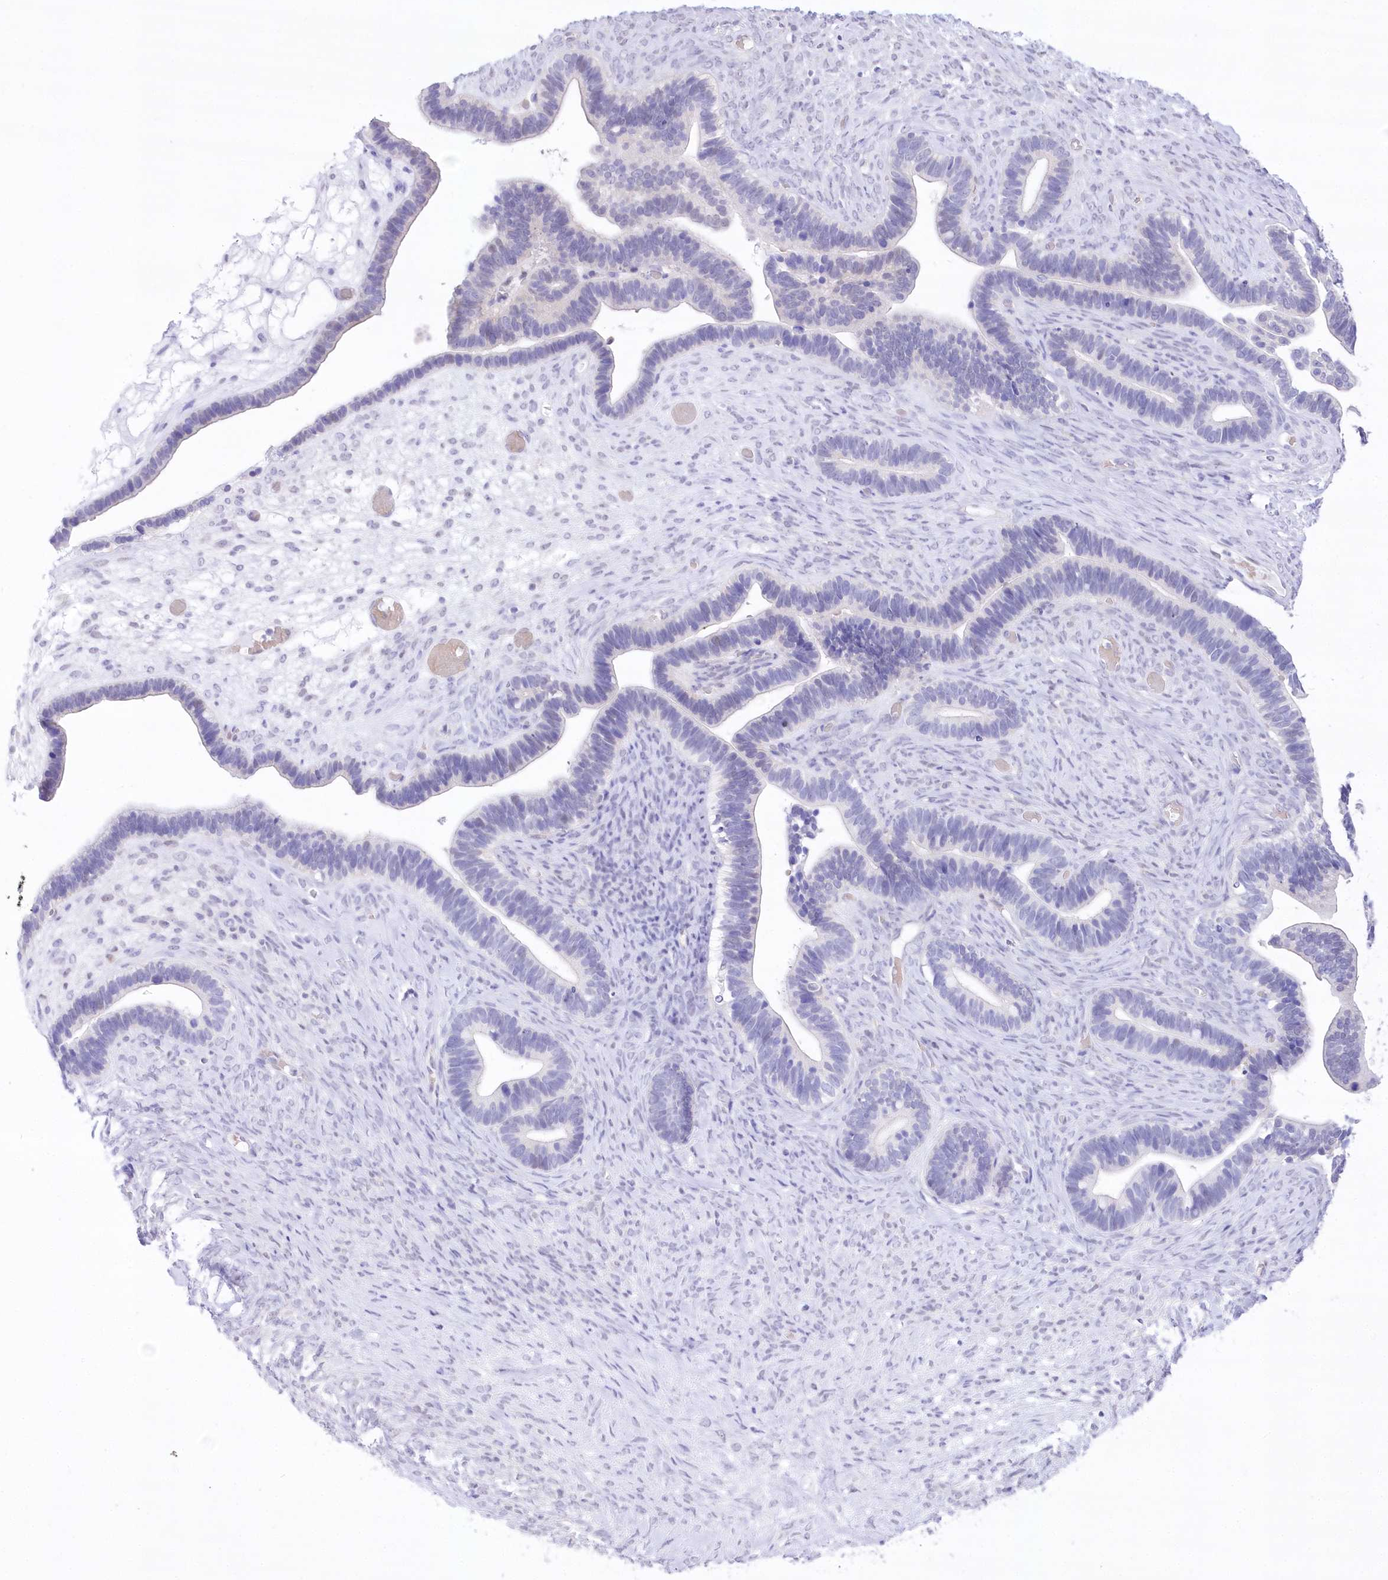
{"staining": {"intensity": "negative", "quantity": "none", "location": "none"}, "tissue": "ovarian cancer", "cell_type": "Tumor cells", "image_type": "cancer", "snomed": [{"axis": "morphology", "description": "Cystadenocarcinoma, serous, NOS"}, {"axis": "topography", "description": "Ovary"}], "caption": "Tumor cells show no significant protein expression in ovarian serous cystadenocarcinoma. The staining is performed using DAB (3,3'-diaminobenzidine) brown chromogen with nuclei counter-stained in using hematoxylin.", "gene": "UBA6", "patient": {"sex": "female", "age": 56}}